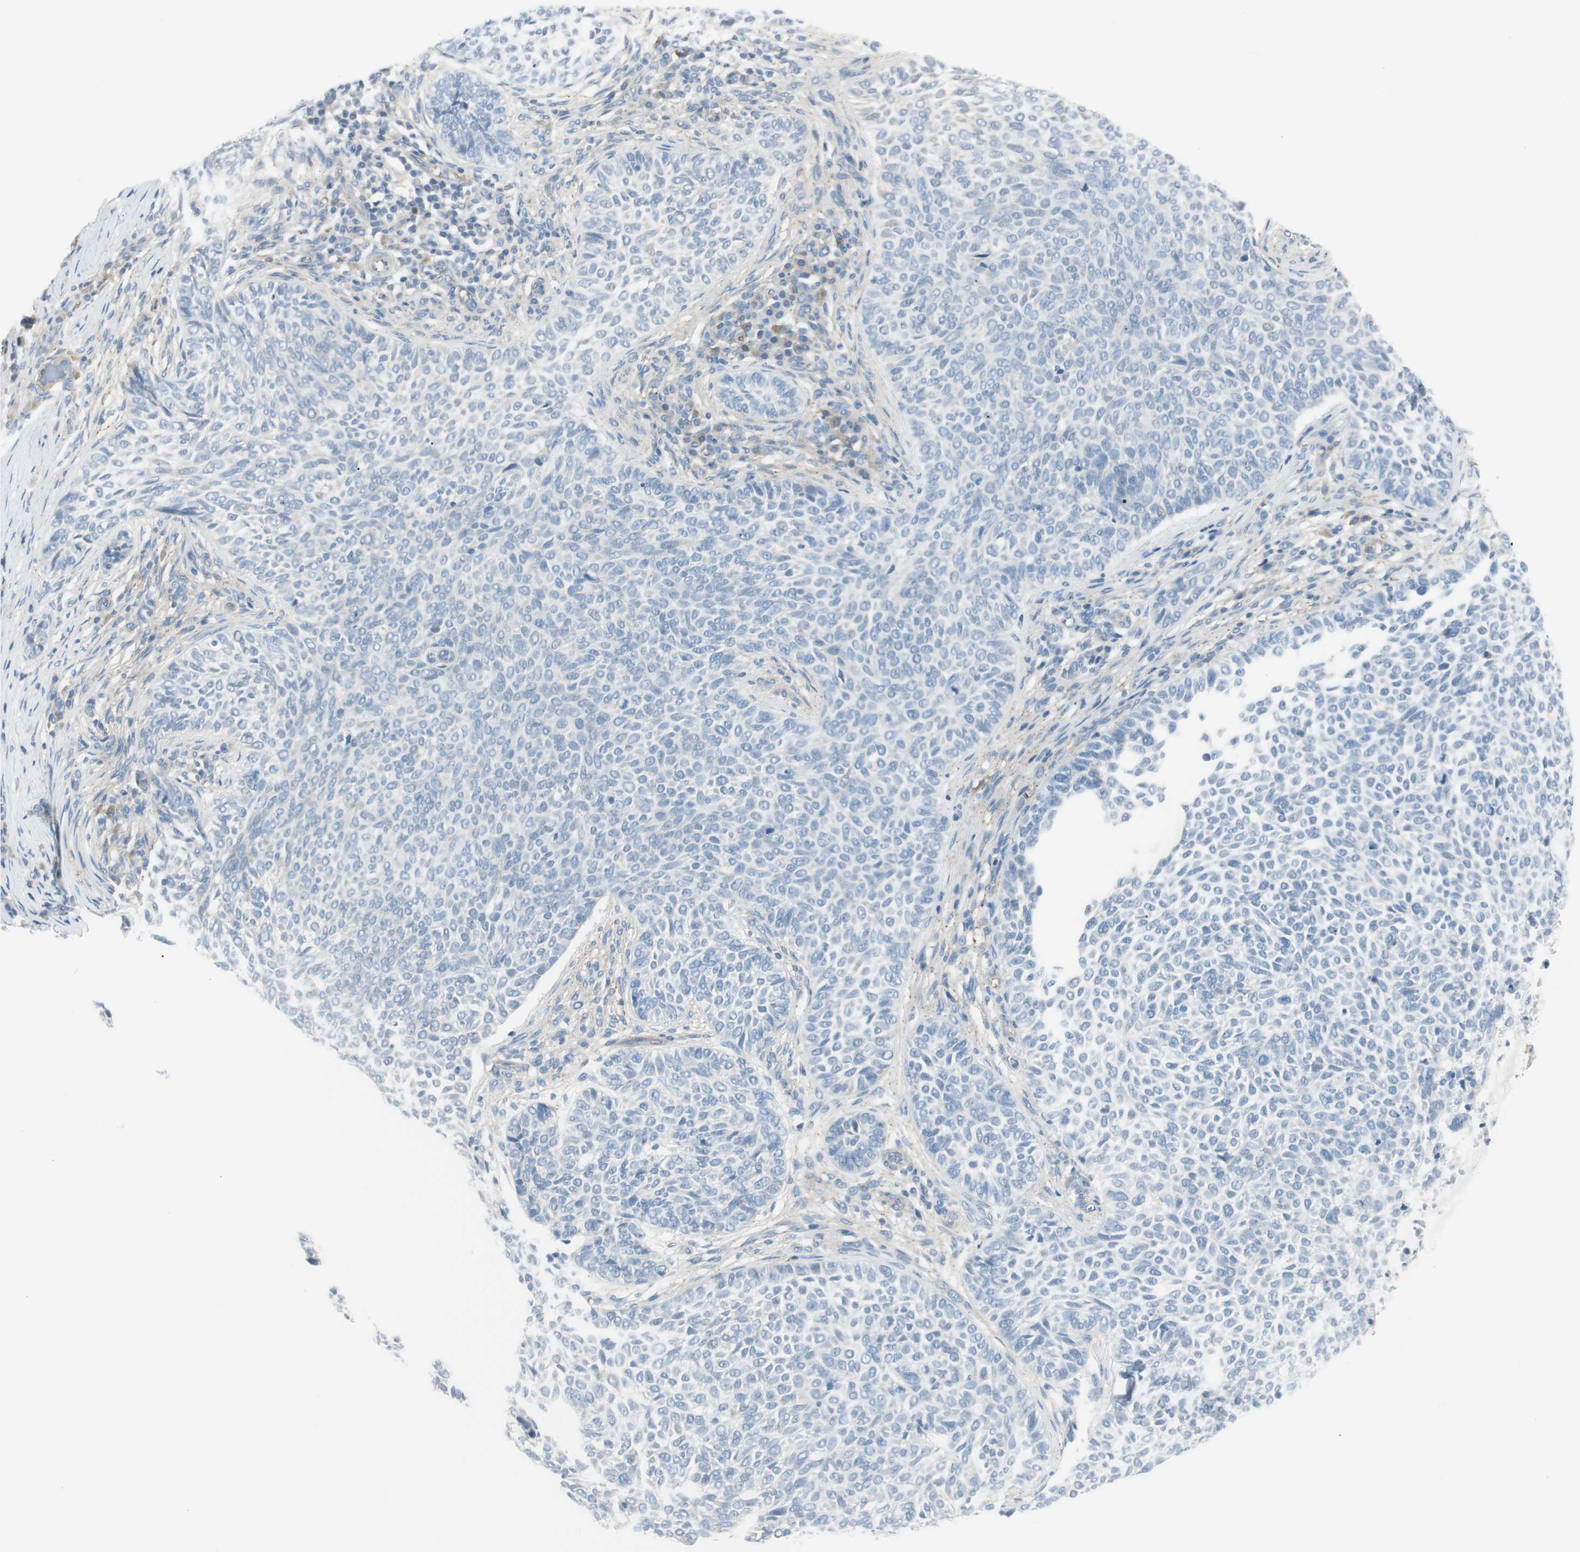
{"staining": {"intensity": "negative", "quantity": "none", "location": "none"}, "tissue": "skin cancer", "cell_type": "Tumor cells", "image_type": "cancer", "snomed": [{"axis": "morphology", "description": "Basal cell carcinoma"}, {"axis": "topography", "description": "Skin"}], "caption": "IHC of skin cancer (basal cell carcinoma) shows no positivity in tumor cells.", "gene": "CACNA2D1", "patient": {"sex": "male", "age": 87}}